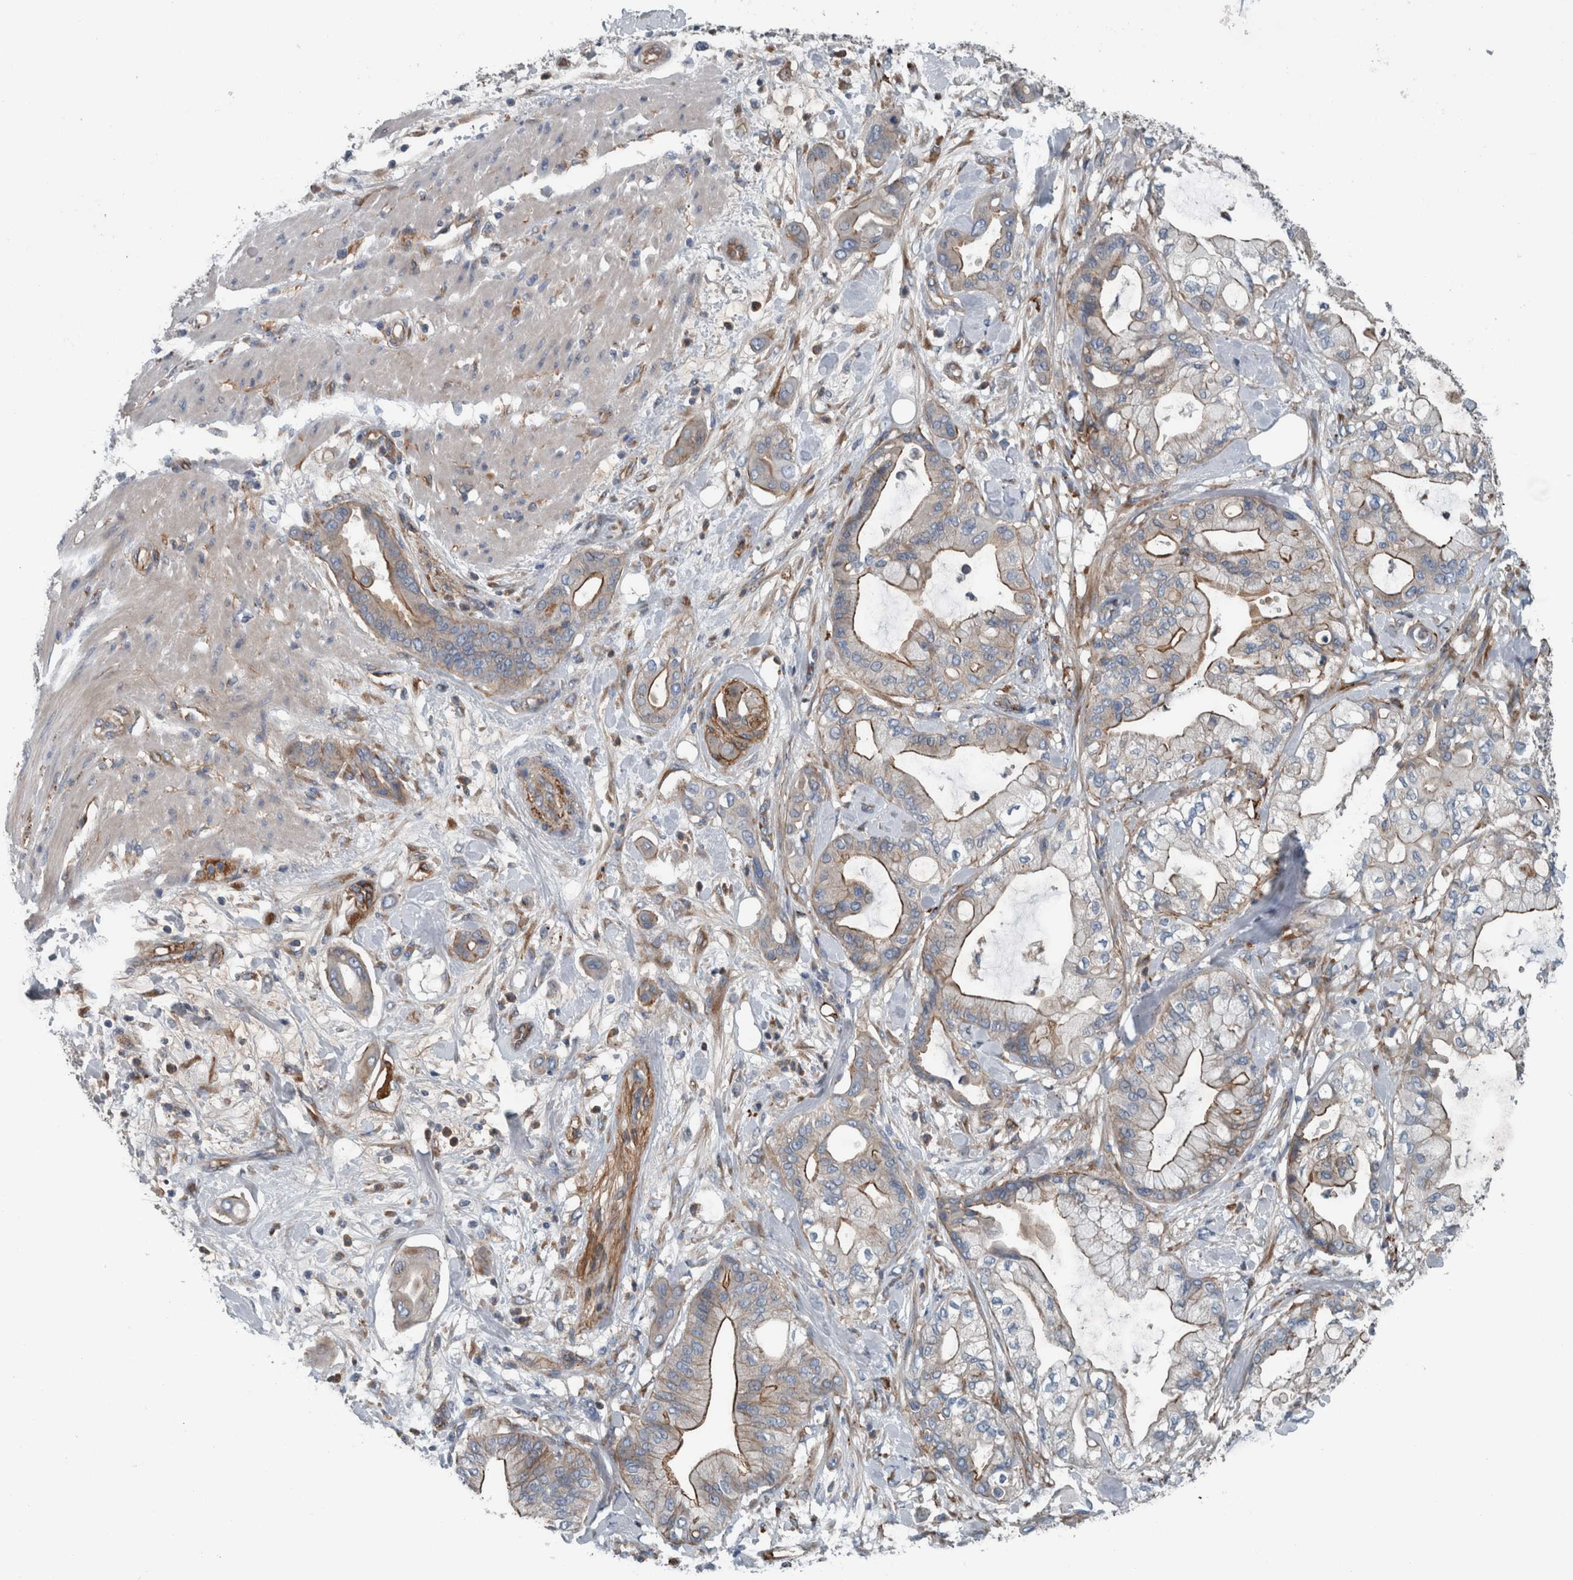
{"staining": {"intensity": "strong", "quantity": "25%-75%", "location": "cytoplasmic/membranous"}, "tissue": "pancreatic cancer", "cell_type": "Tumor cells", "image_type": "cancer", "snomed": [{"axis": "morphology", "description": "Adenocarcinoma, NOS"}, {"axis": "morphology", "description": "Adenocarcinoma, metastatic, NOS"}, {"axis": "topography", "description": "Lymph node"}, {"axis": "topography", "description": "Pancreas"}, {"axis": "topography", "description": "Duodenum"}], "caption": "The image exhibits staining of pancreatic cancer, revealing strong cytoplasmic/membranous protein positivity (brown color) within tumor cells.", "gene": "GLT8D2", "patient": {"sex": "female", "age": 64}}